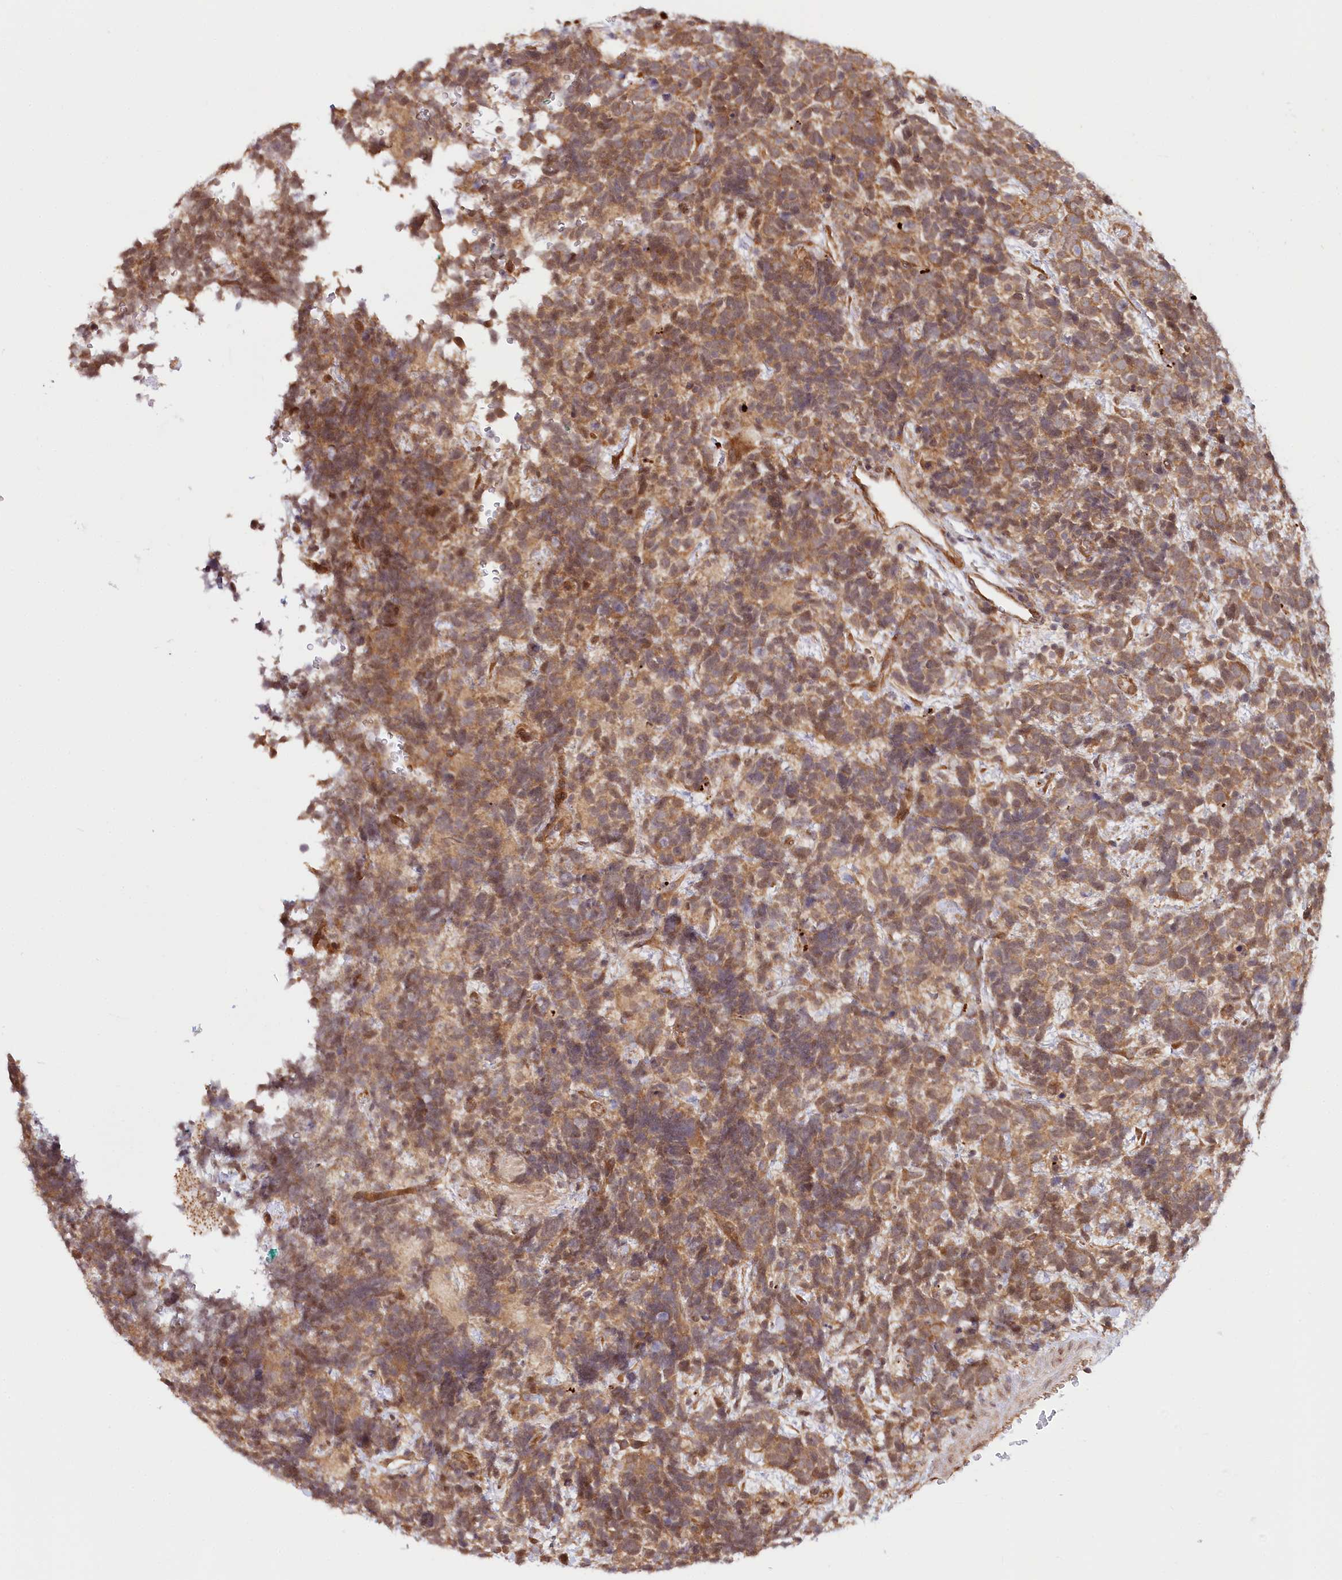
{"staining": {"intensity": "moderate", "quantity": ">75%", "location": "cytoplasmic/membranous"}, "tissue": "urothelial cancer", "cell_type": "Tumor cells", "image_type": "cancer", "snomed": [{"axis": "morphology", "description": "Urothelial carcinoma, High grade"}, {"axis": "topography", "description": "Urinary bladder"}], "caption": "Urothelial carcinoma (high-grade) stained for a protein (brown) reveals moderate cytoplasmic/membranous positive expression in about >75% of tumor cells.", "gene": "CEP70", "patient": {"sex": "female", "age": 82}}